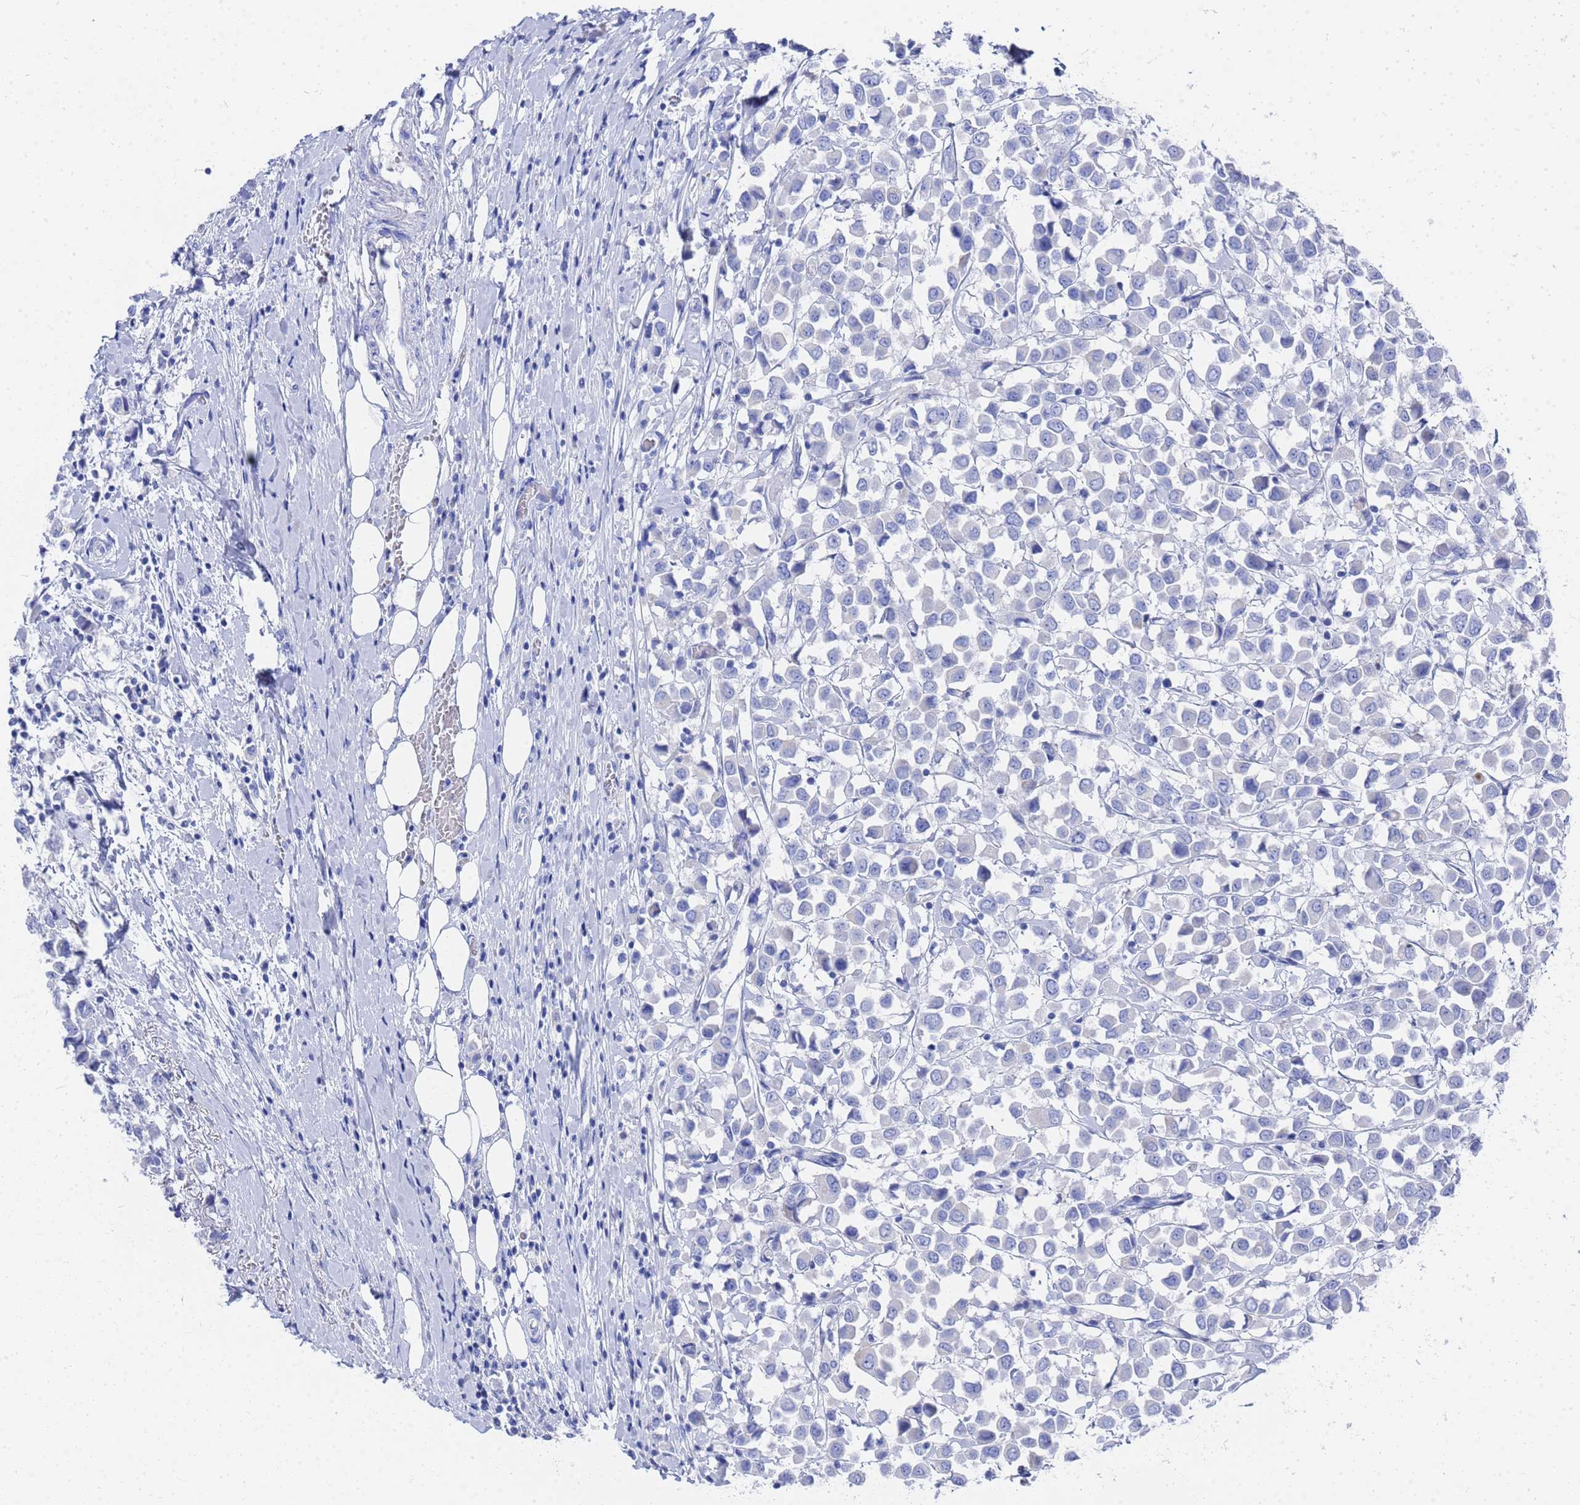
{"staining": {"intensity": "negative", "quantity": "none", "location": "none"}, "tissue": "breast cancer", "cell_type": "Tumor cells", "image_type": "cancer", "snomed": [{"axis": "morphology", "description": "Duct carcinoma"}, {"axis": "topography", "description": "Breast"}], "caption": "Immunohistochemistry (IHC) of human infiltrating ductal carcinoma (breast) demonstrates no staining in tumor cells.", "gene": "GGT1", "patient": {"sex": "female", "age": 61}}